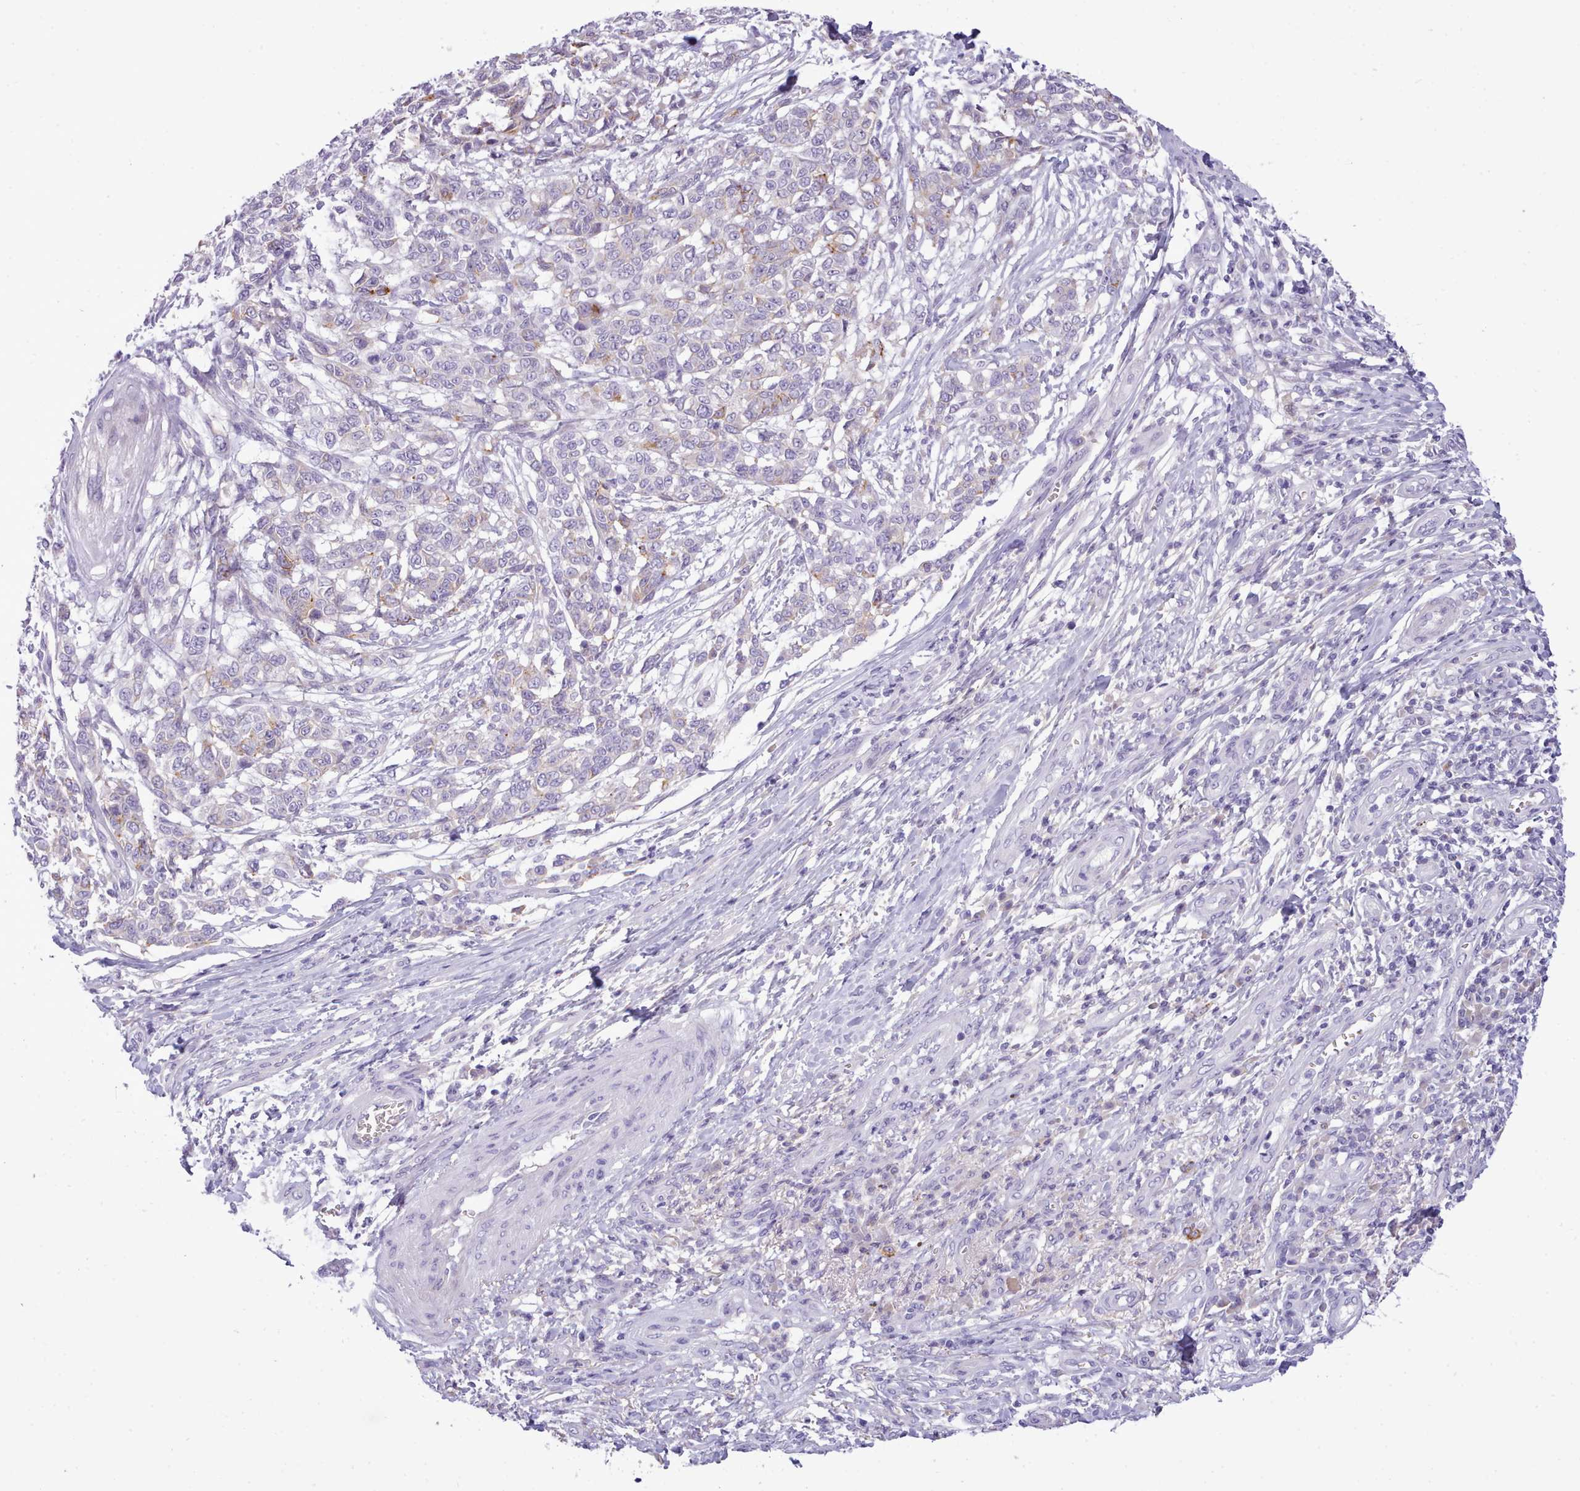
{"staining": {"intensity": "negative", "quantity": "none", "location": "none"}, "tissue": "melanoma", "cell_type": "Tumor cells", "image_type": "cancer", "snomed": [{"axis": "morphology", "description": "Malignant melanoma, NOS"}, {"axis": "topography", "description": "Skin"}], "caption": "Immunohistochemical staining of melanoma exhibits no significant positivity in tumor cells. (DAB IHC with hematoxylin counter stain).", "gene": "CYP2A13", "patient": {"sex": "male", "age": 49}}